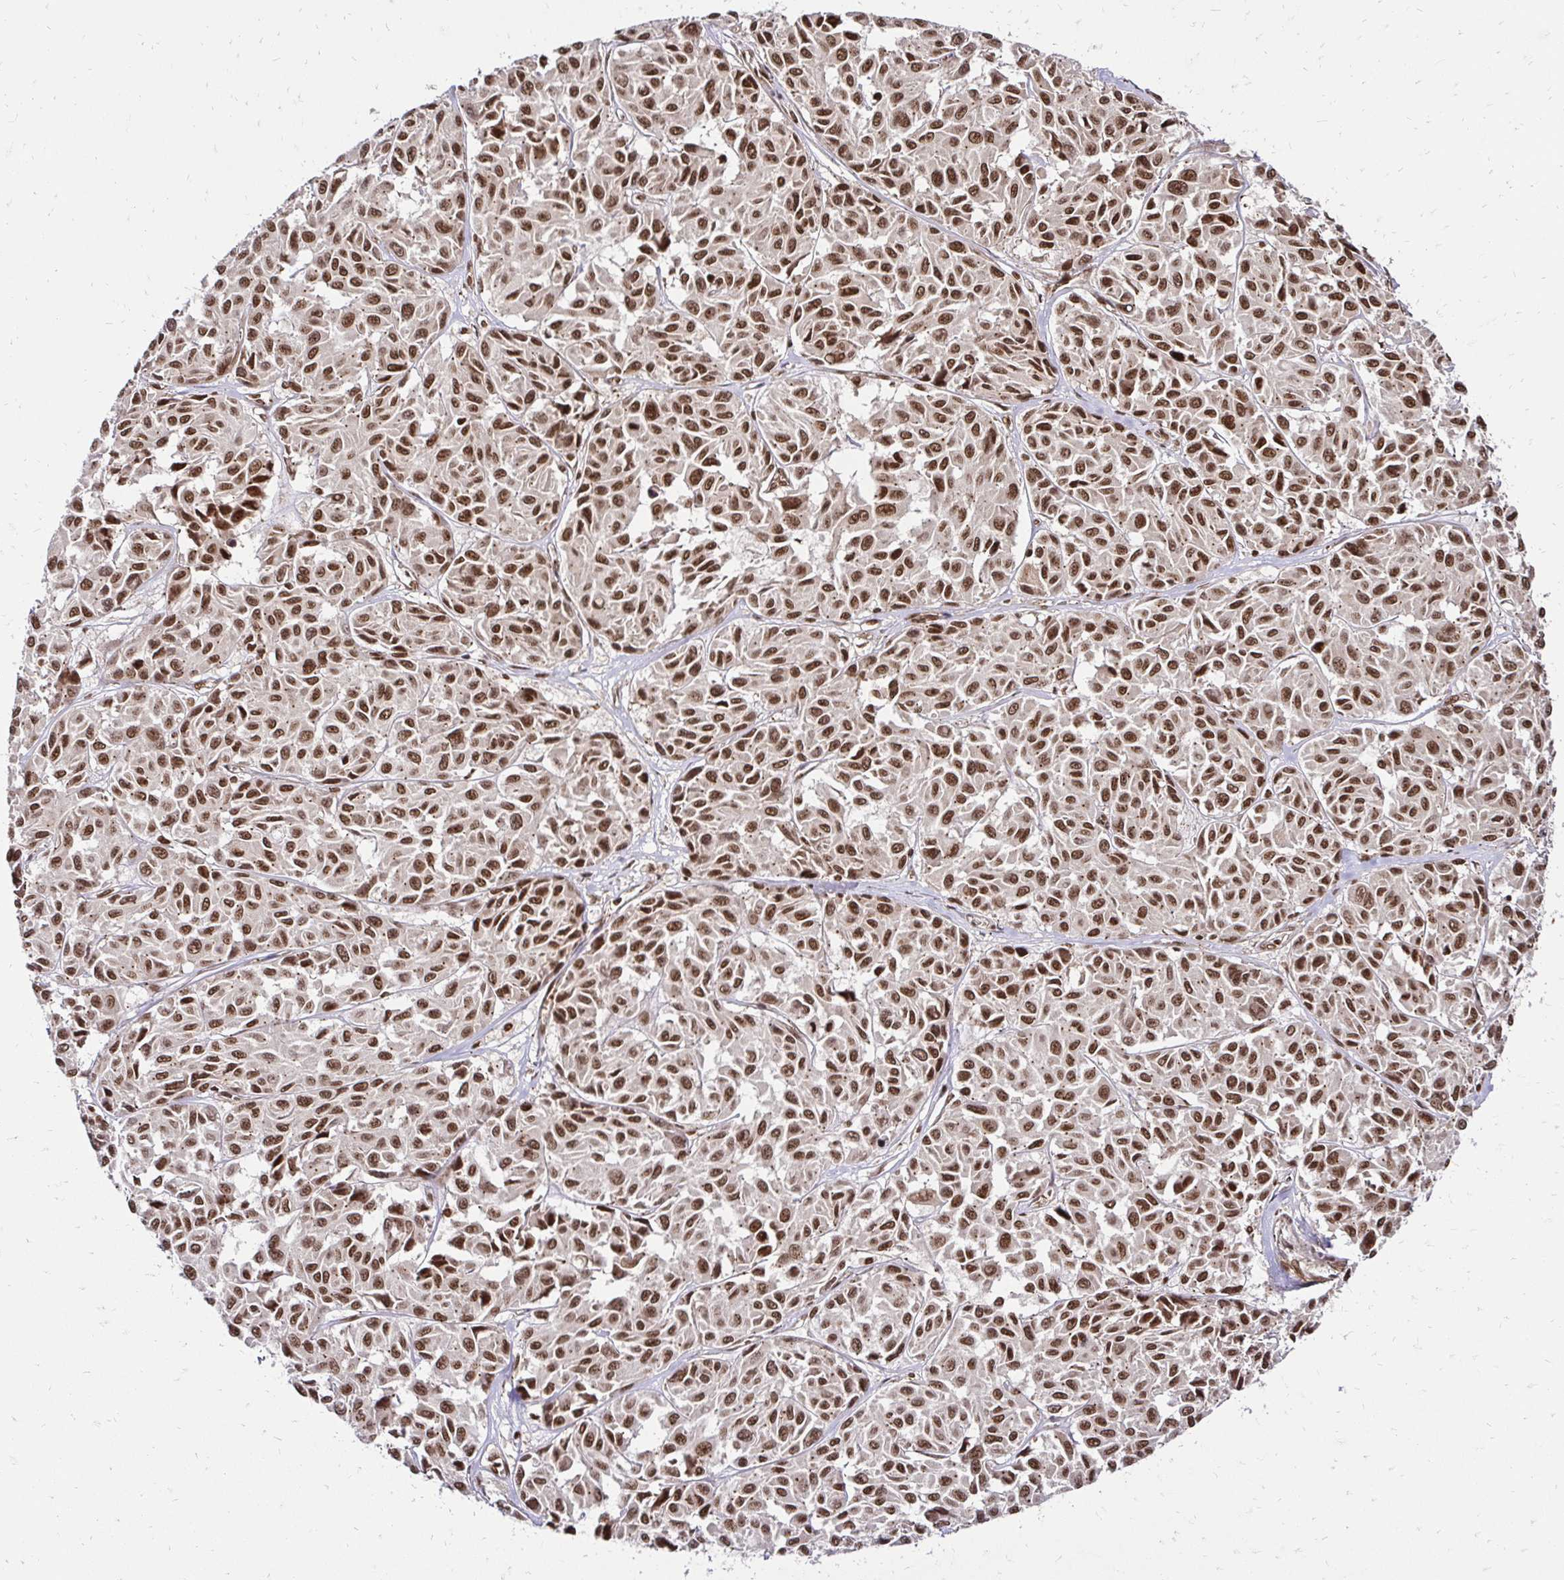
{"staining": {"intensity": "strong", "quantity": ">75%", "location": "nuclear"}, "tissue": "melanoma", "cell_type": "Tumor cells", "image_type": "cancer", "snomed": [{"axis": "morphology", "description": "Malignant melanoma, NOS"}, {"axis": "topography", "description": "Skin"}], "caption": "Malignant melanoma was stained to show a protein in brown. There is high levels of strong nuclear staining in approximately >75% of tumor cells.", "gene": "GLYR1", "patient": {"sex": "female", "age": 66}}